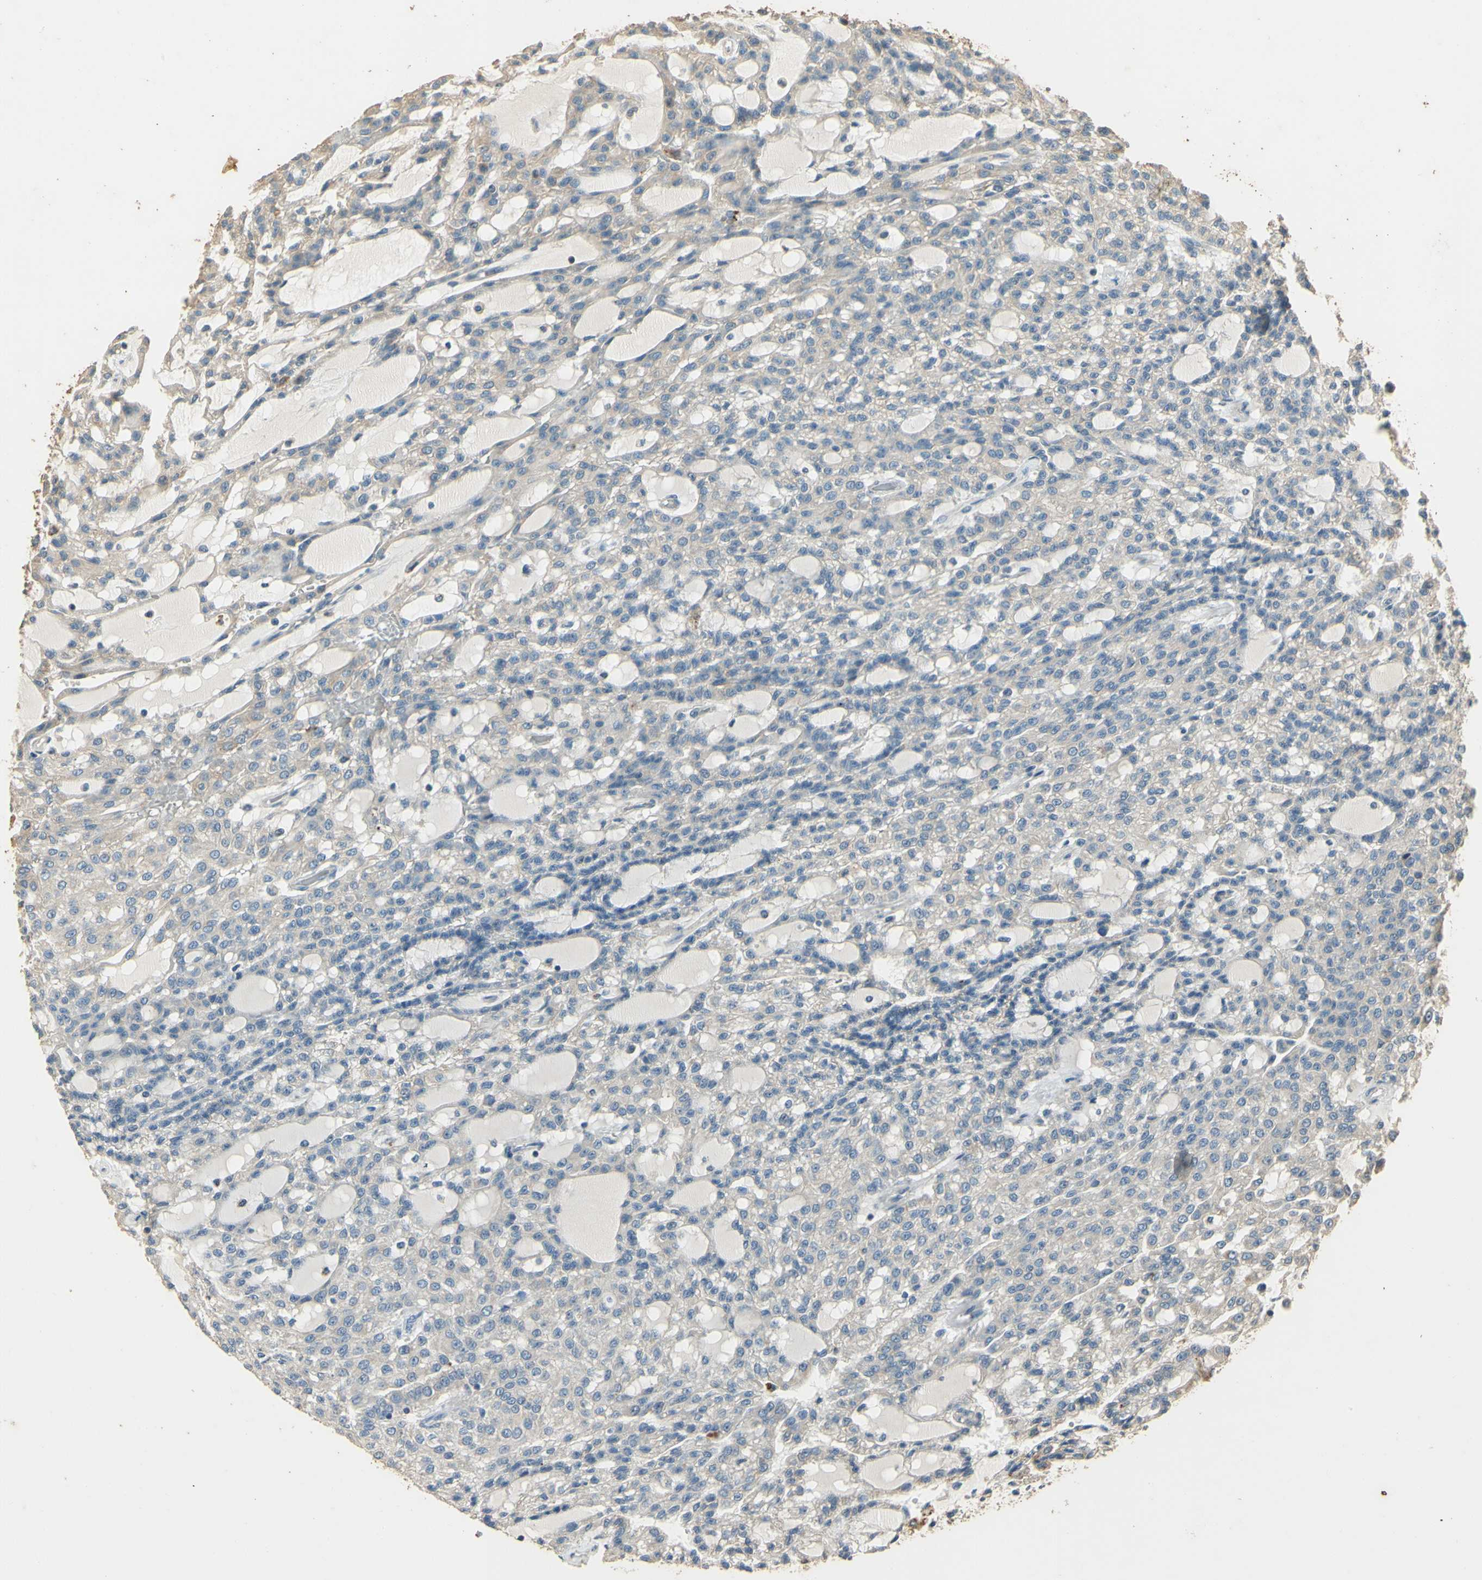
{"staining": {"intensity": "negative", "quantity": "none", "location": "none"}, "tissue": "renal cancer", "cell_type": "Tumor cells", "image_type": "cancer", "snomed": [{"axis": "morphology", "description": "Adenocarcinoma, NOS"}, {"axis": "topography", "description": "Kidney"}], "caption": "Tumor cells show no significant staining in adenocarcinoma (renal).", "gene": "ARHGEF17", "patient": {"sex": "male", "age": 63}}